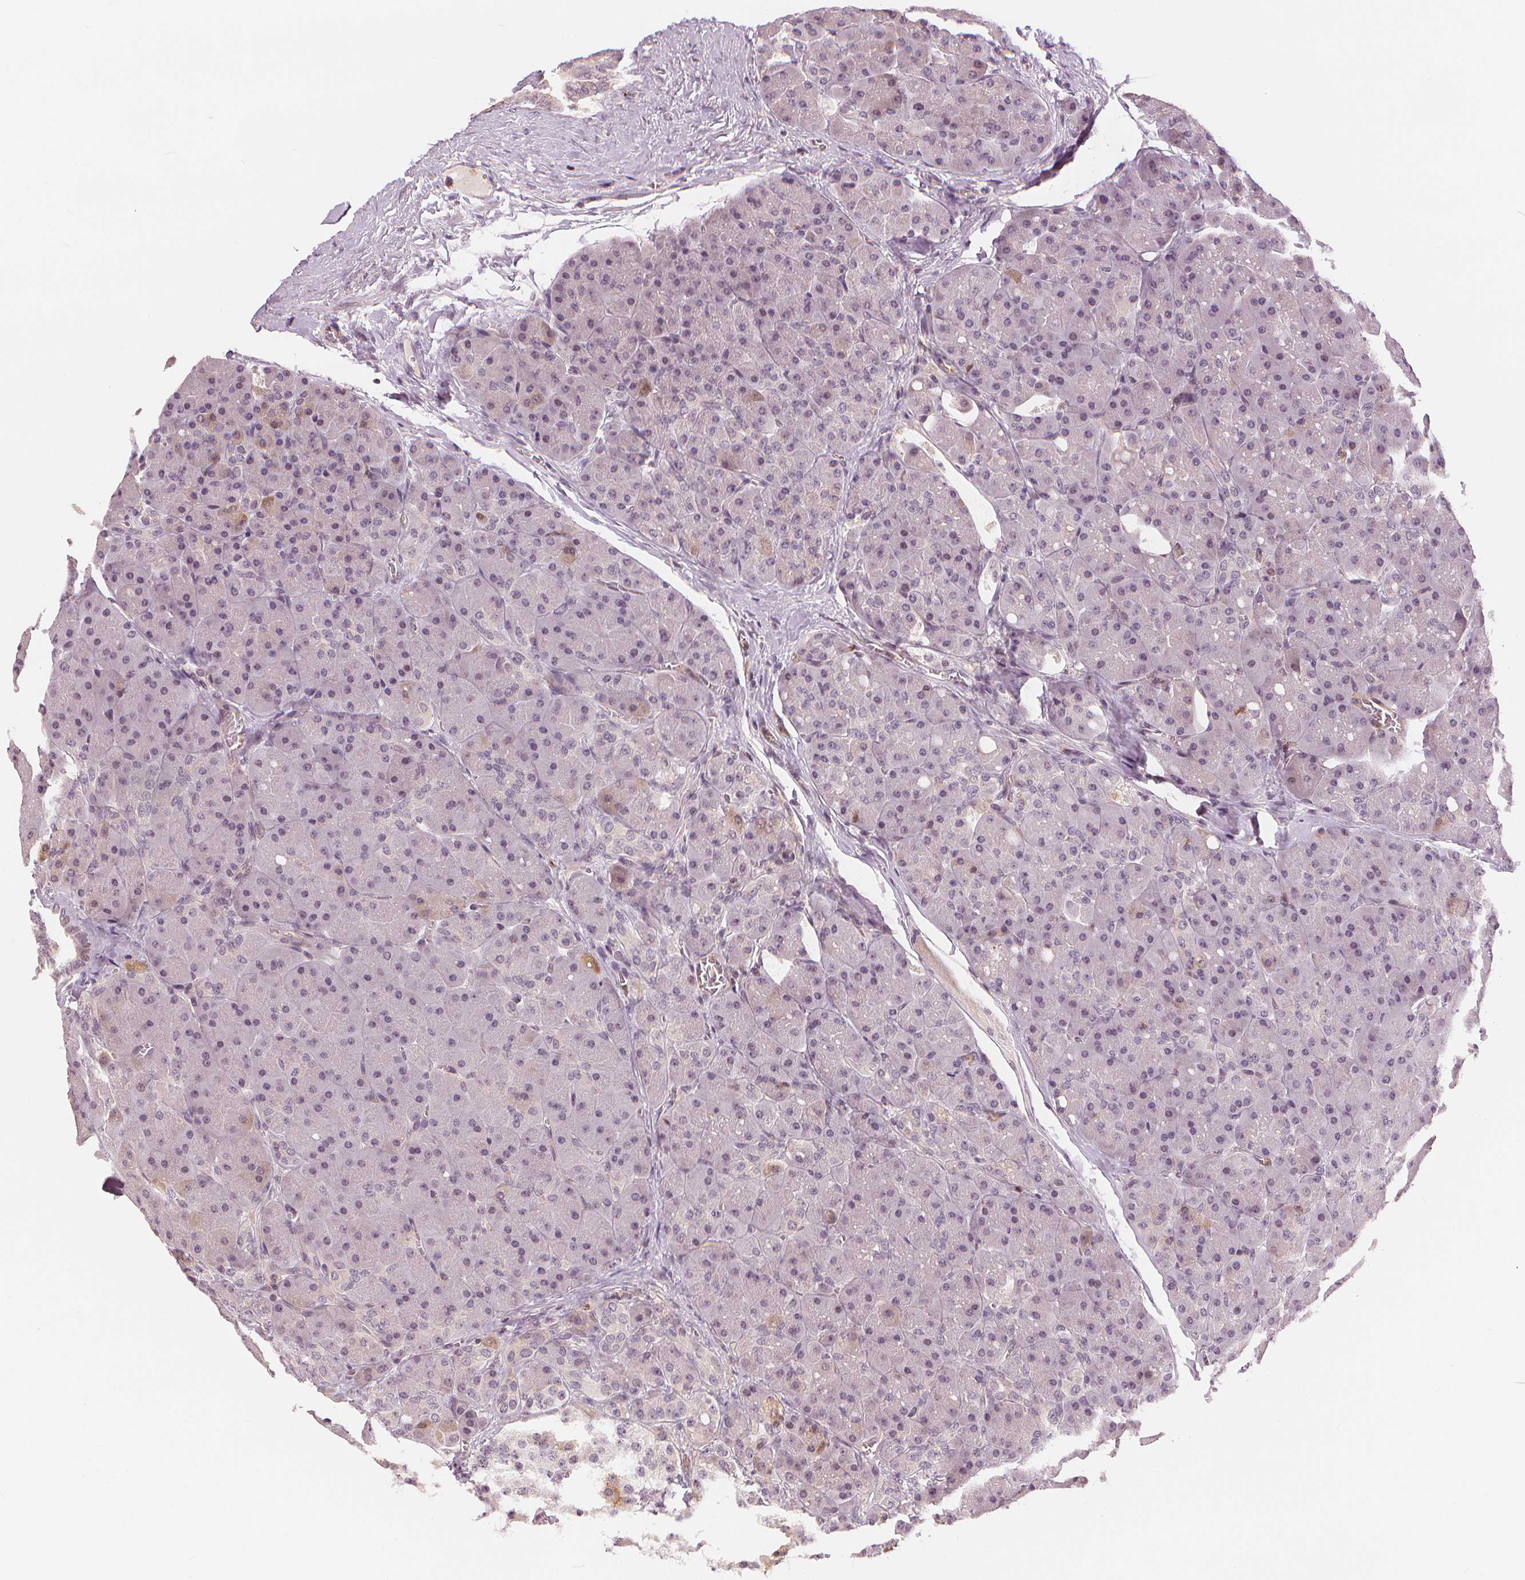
{"staining": {"intensity": "weak", "quantity": "25%-75%", "location": "nuclear"}, "tissue": "pancreas", "cell_type": "Exocrine glandular cells", "image_type": "normal", "snomed": [{"axis": "morphology", "description": "Normal tissue, NOS"}, {"axis": "topography", "description": "Pancreas"}], "caption": "Protein staining of benign pancreas shows weak nuclear staining in approximately 25%-75% of exocrine glandular cells. (DAB = brown stain, brightfield microscopy at high magnification).", "gene": "SLC34A1", "patient": {"sex": "male", "age": 55}}